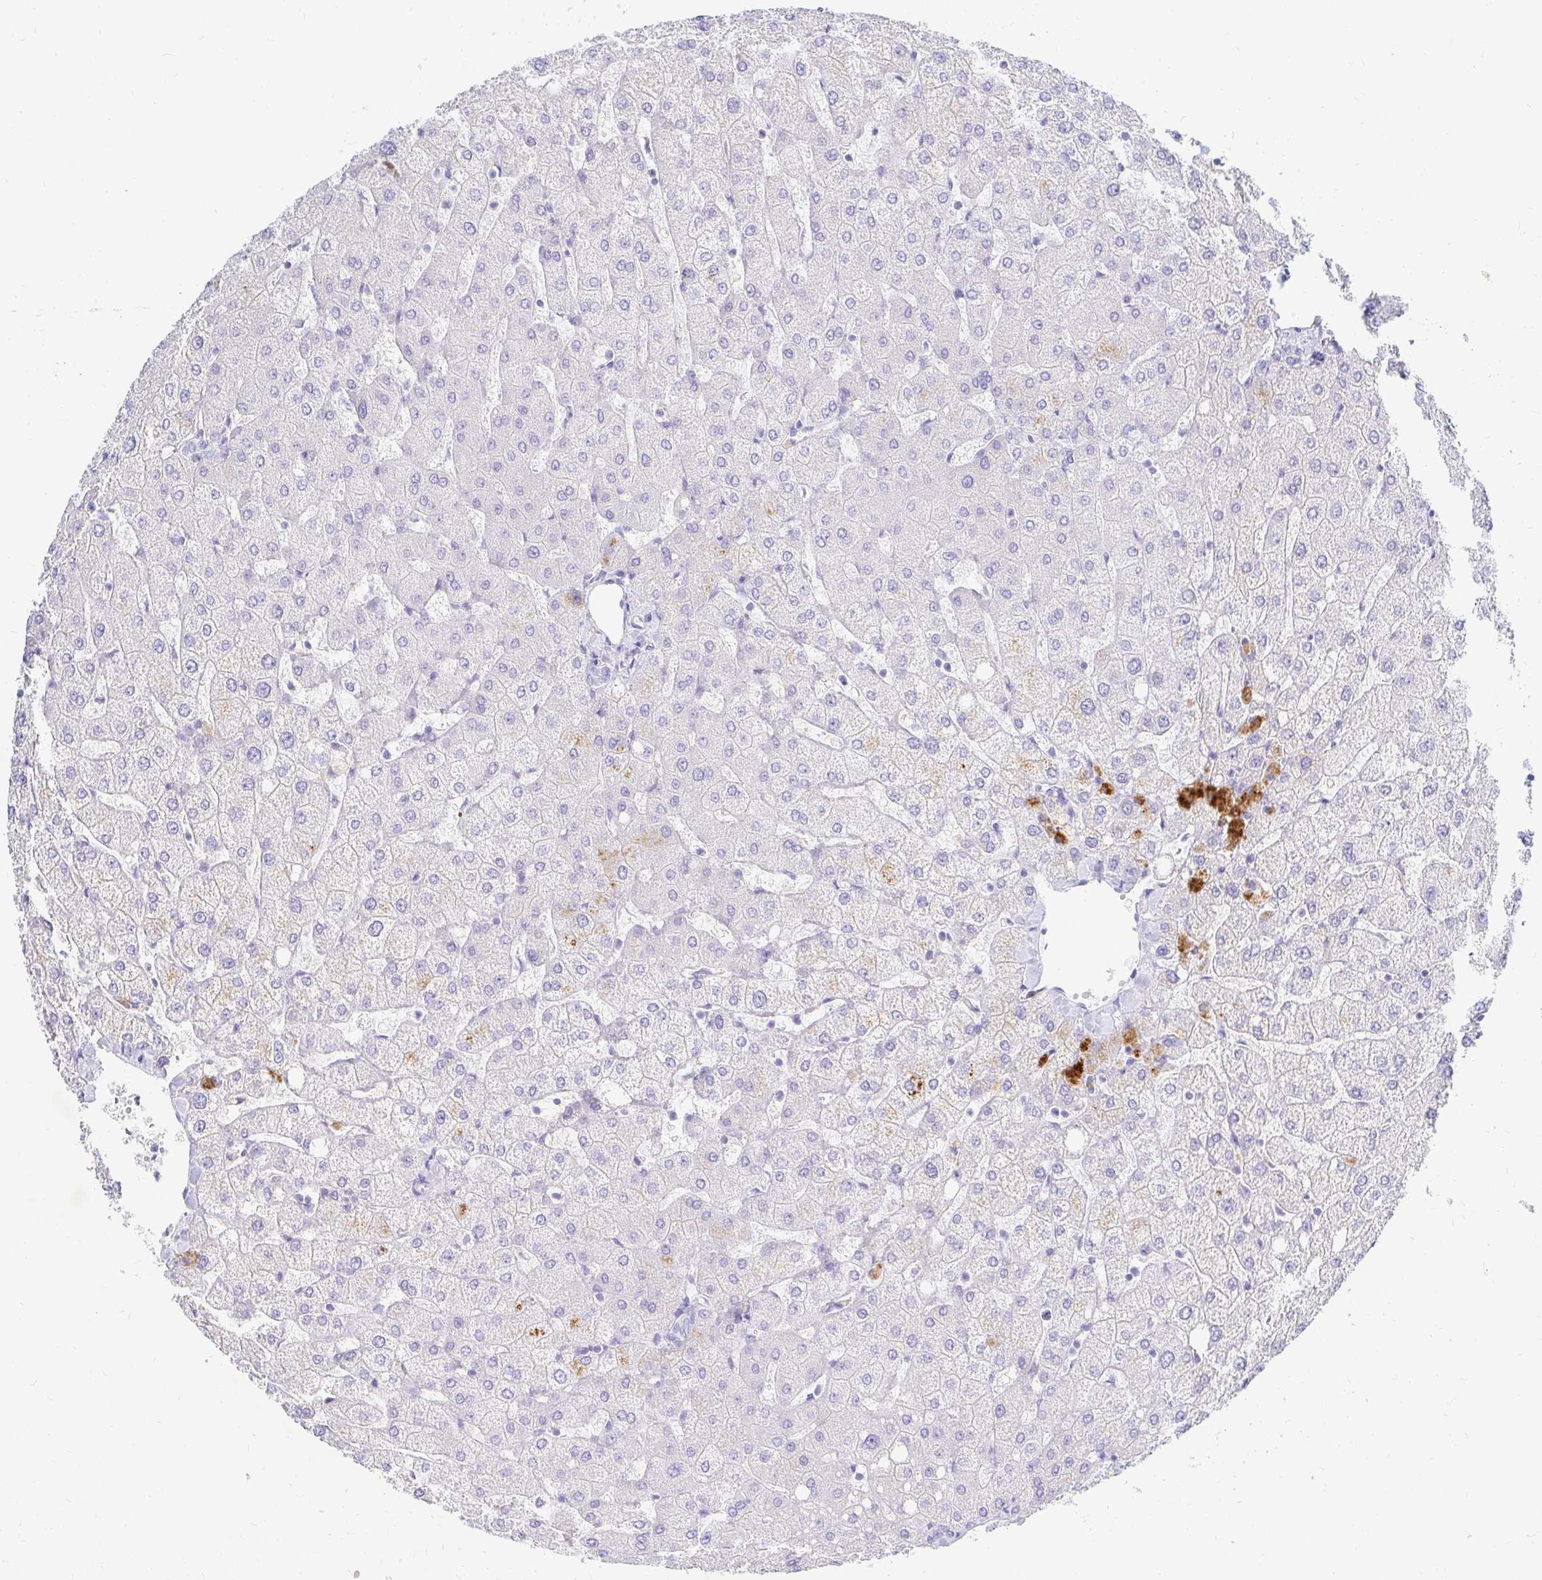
{"staining": {"intensity": "negative", "quantity": "none", "location": "none"}, "tissue": "liver", "cell_type": "Cholangiocytes", "image_type": "normal", "snomed": [{"axis": "morphology", "description": "Normal tissue, NOS"}, {"axis": "topography", "description": "Liver"}], "caption": "Normal liver was stained to show a protein in brown. There is no significant expression in cholangiocytes.", "gene": "NR2E1", "patient": {"sex": "female", "age": 54}}